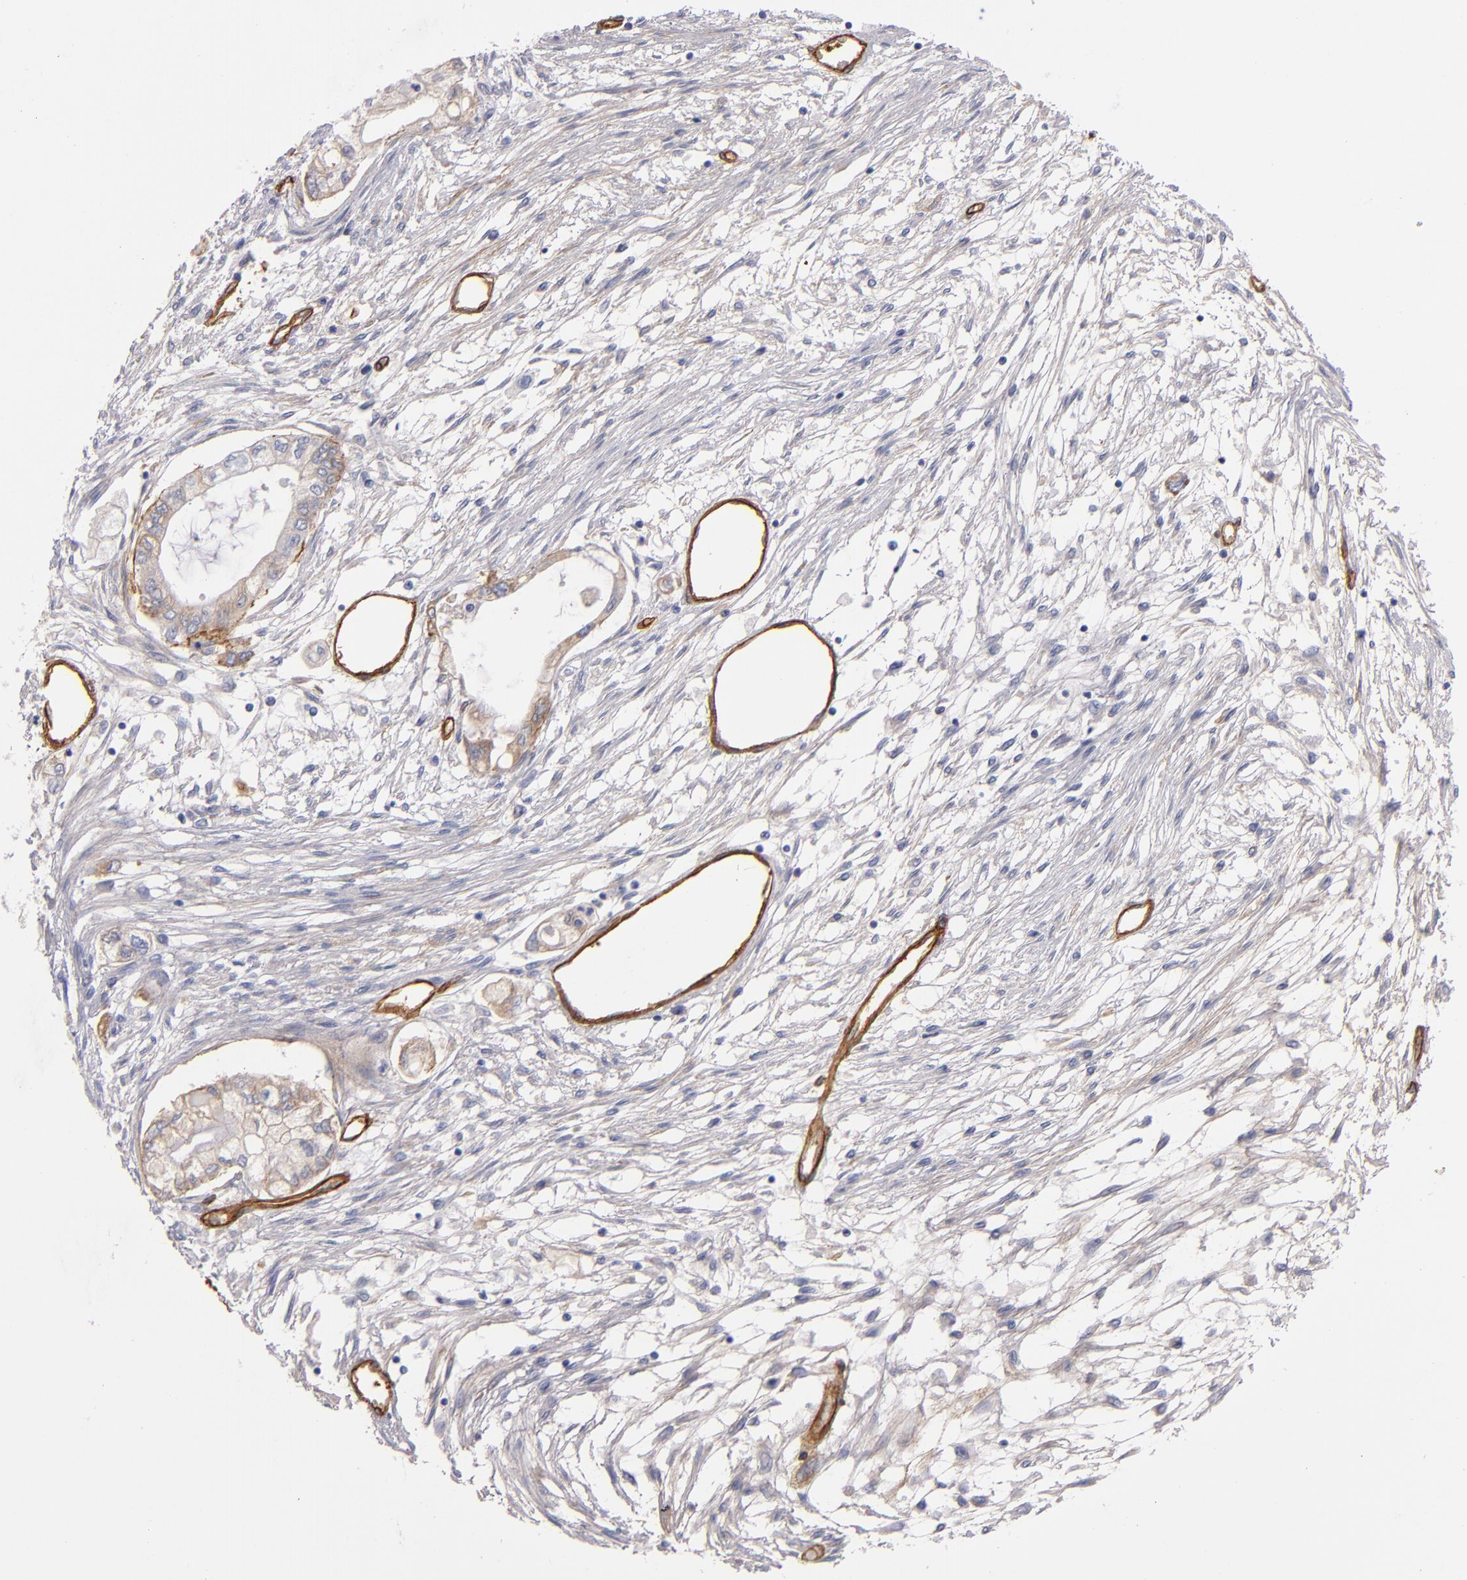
{"staining": {"intensity": "weak", "quantity": ">75%", "location": "cytoplasmic/membranous"}, "tissue": "pancreatic cancer", "cell_type": "Tumor cells", "image_type": "cancer", "snomed": [{"axis": "morphology", "description": "Adenocarcinoma, NOS"}, {"axis": "topography", "description": "Pancreas"}], "caption": "Brown immunohistochemical staining in pancreatic cancer shows weak cytoplasmic/membranous positivity in approximately >75% of tumor cells. (DAB (3,3'-diaminobenzidine) IHC, brown staining for protein, blue staining for nuclei).", "gene": "LAMC1", "patient": {"sex": "male", "age": 79}}